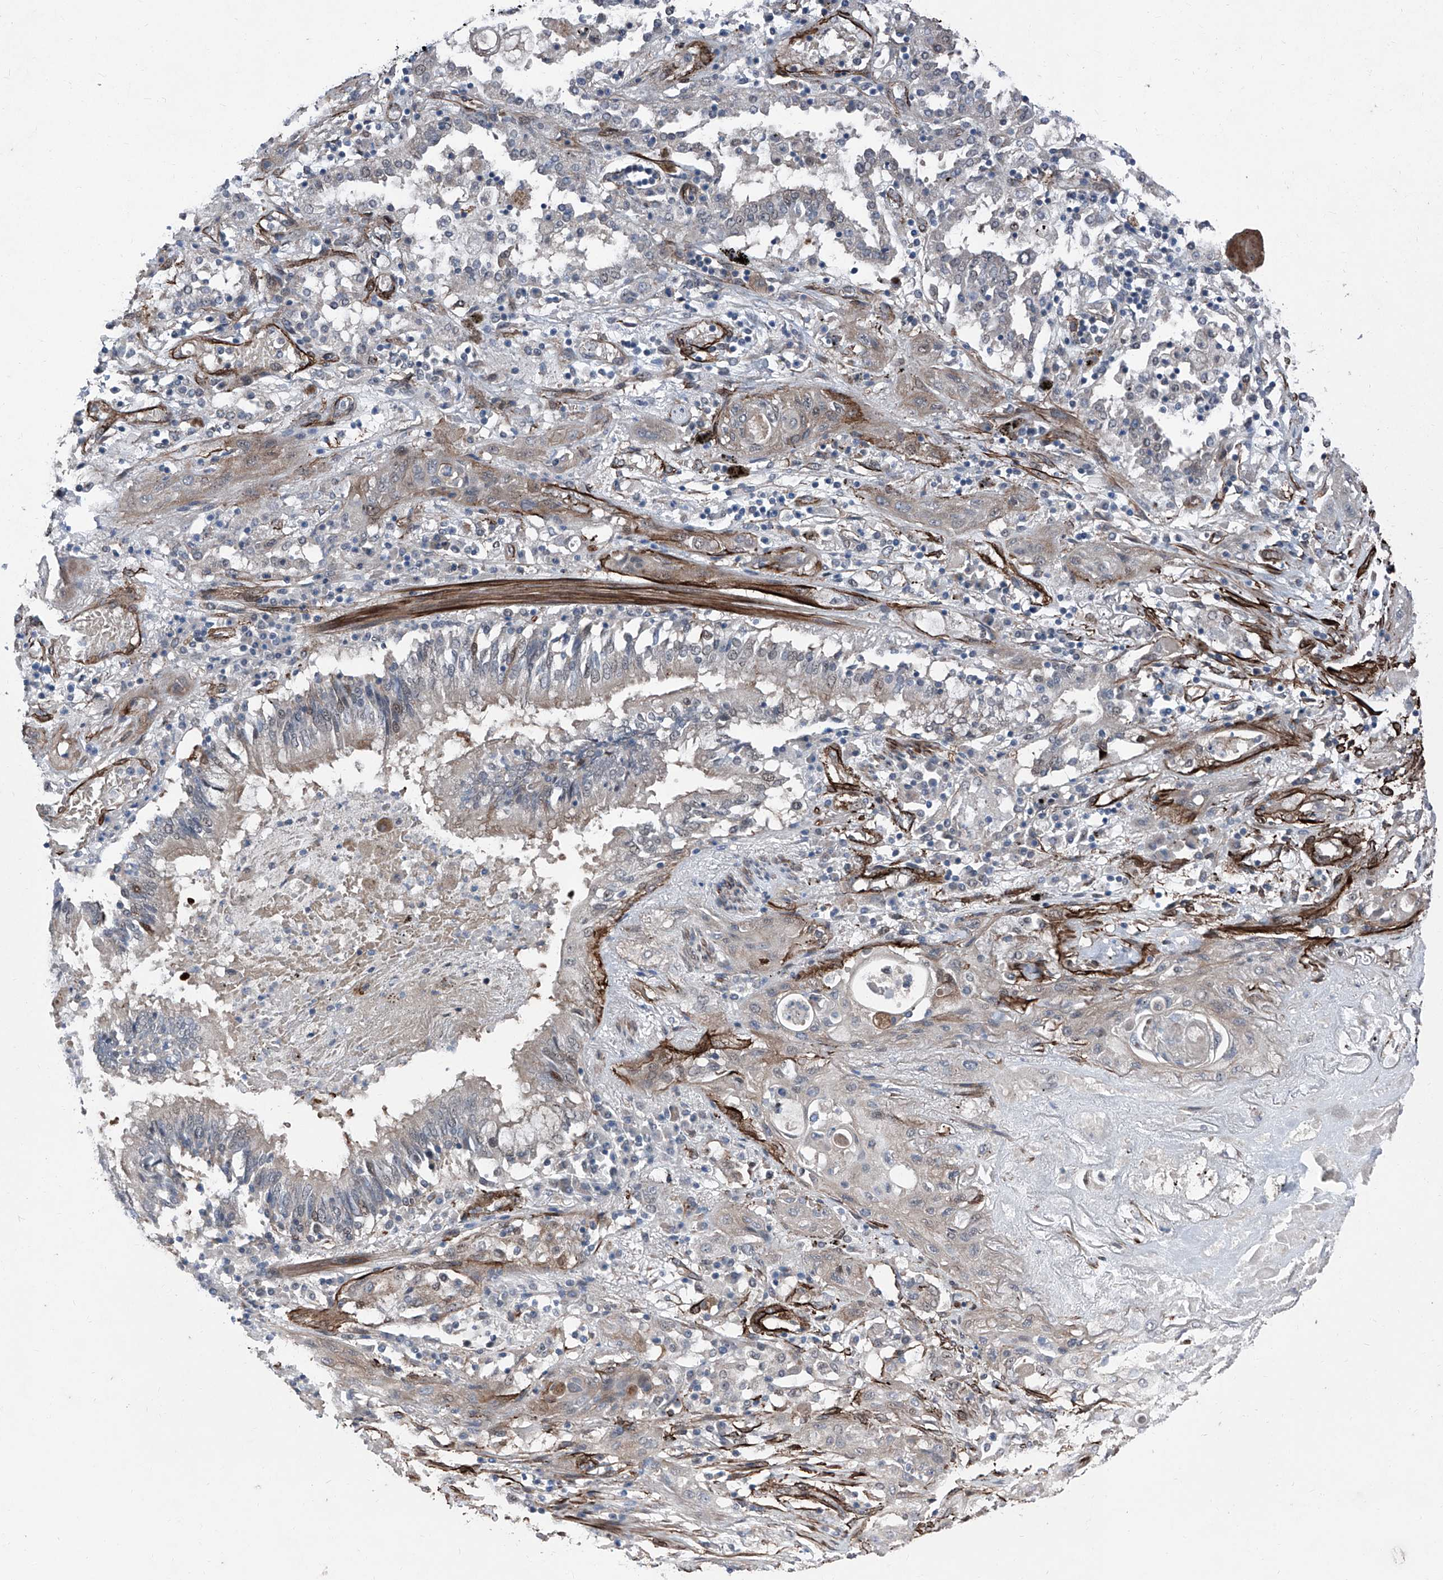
{"staining": {"intensity": "weak", "quantity": "<25%", "location": "cytoplasmic/membranous,nuclear"}, "tissue": "lung cancer", "cell_type": "Tumor cells", "image_type": "cancer", "snomed": [{"axis": "morphology", "description": "Squamous cell carcinoma, NOS"}, {"axis": "topography", "description": "Lung"}], "caption": "Immunohistochemistry micrograph of lung cancer (squamous cell carcinoma) stained for a protein (brown), which demonstrates no expression in tumor cells.", "gene": "COA7", "patient": {"sex": "female", "age": 47}}